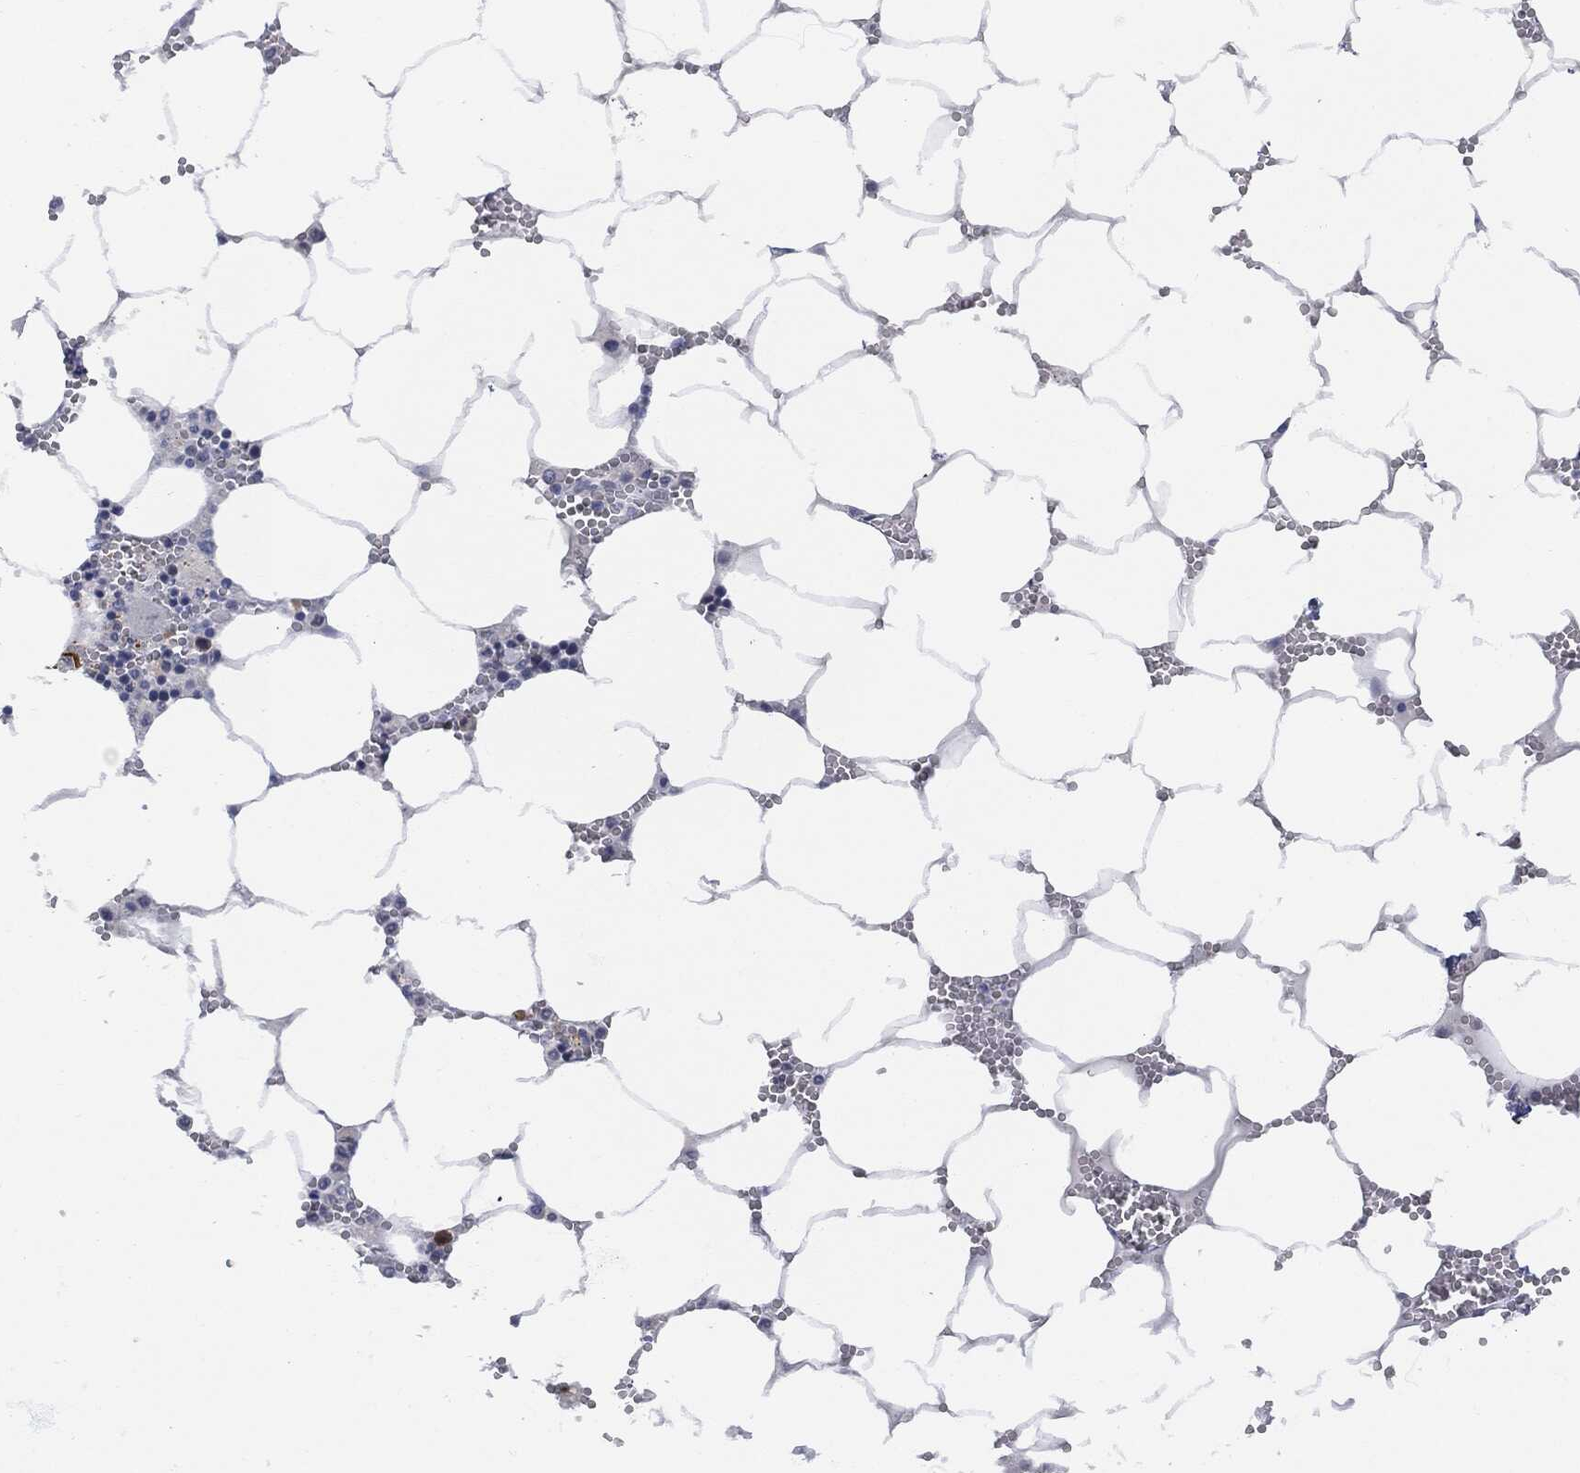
{"staining": {"intensity": "moderate", "quantity": "<25%", "location": "cytoplasmic/membranous"}, "tissue": "bone marrow", "cell_type": "Hematopoietic cells", "image_type": "normal", "snomed": [{"axis": "morphology", "description": "Normal tissue, NOS"}, {"axis": "topography", "description": "Bone marrow"}], "caption": "Protein expression analysis of normal human bone marrow reveals moderate cytoplasmic/membranous staining in approximately <25% of hematopoietic cells. (DAB = brown stain, brightfield microscopy at high magnification).", "gene": "UBE2C", "patient": {"sex": "female", "age": 64}}